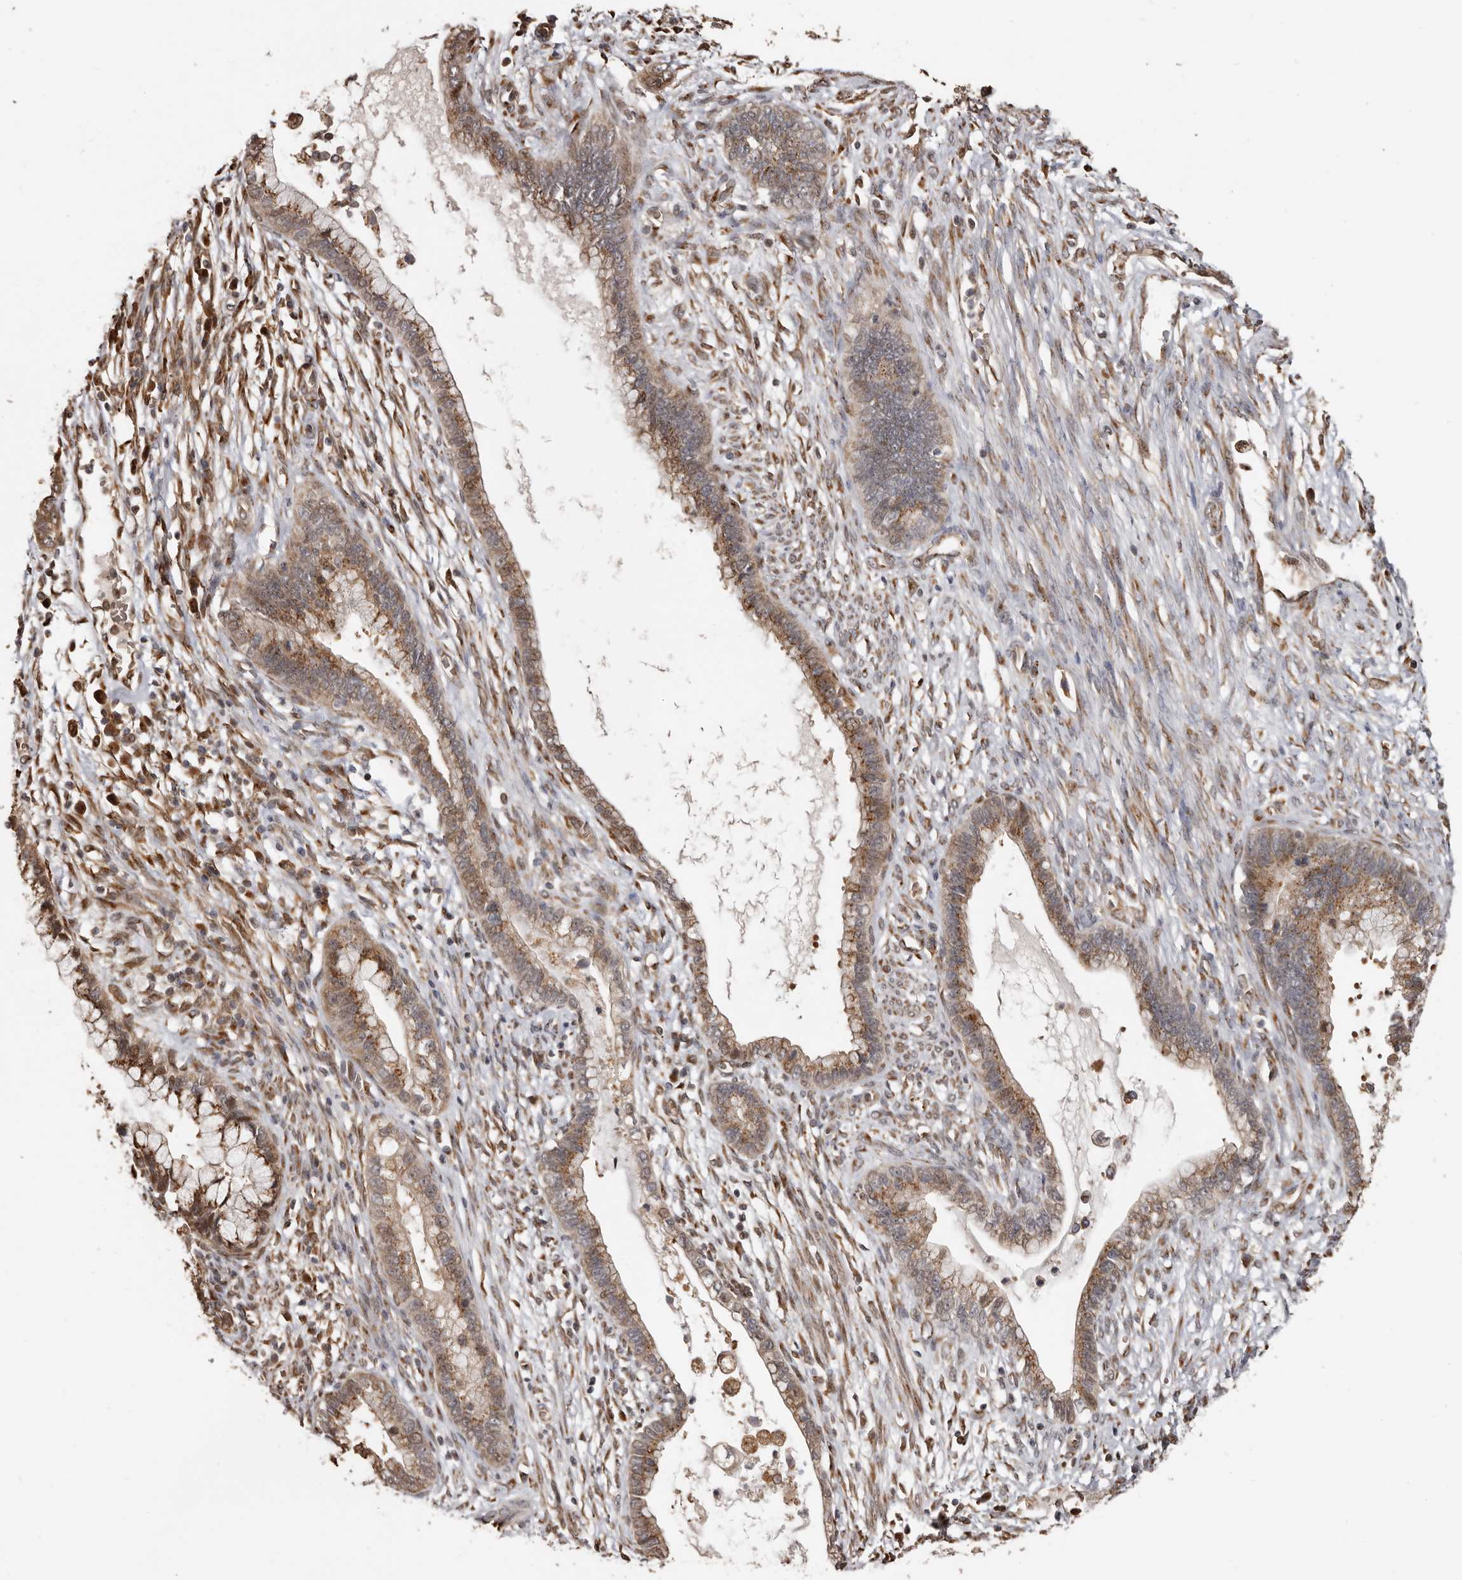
{"staining": {"intensity": "moderate", "quantity": ">75%", "location": "cytoplasmic/membranous"}, "tissue": "cervical cancer", "cell_type": "Tumor cells", "image_type": "cancer", "snomed": [{"axis": "morphology", "description": "Adenocarcinoma, NOS"}, {"axis": "topography", "description": "Cervix"}], "caption": "The micrograph displays staining of cervical adenocarcinoma, revealing moderate cytoplasmic/membranous protein staining (brown color) within tumor cells. Using DAB (brown) and hematoxylin (blue) stains, captured at high magnification using brightfield microscopy.", "gene": "ENTREP1", "patient": {"sex": "female", "age": 44}}